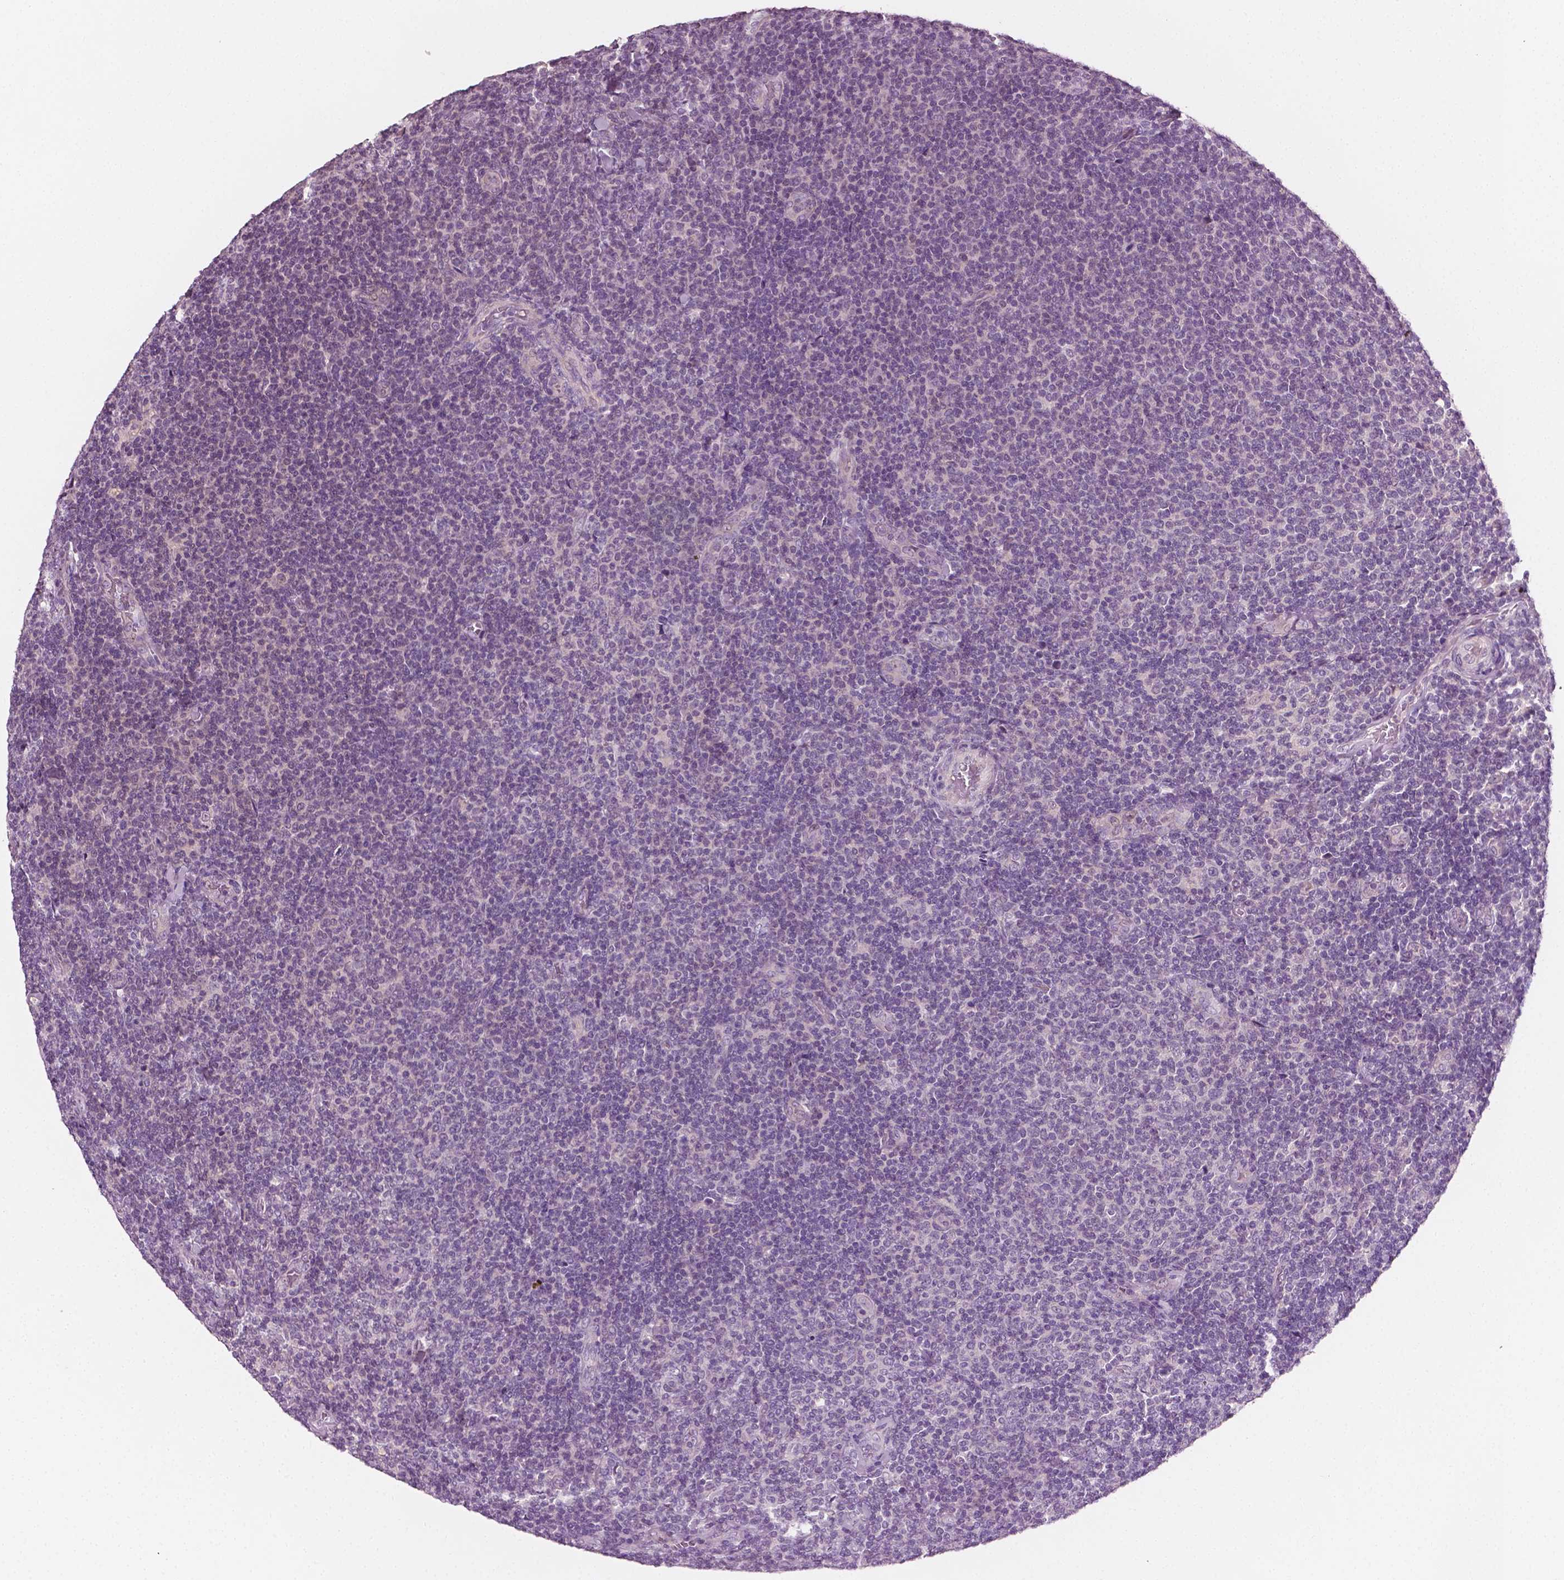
{"staining": {"intensity": "negative", "quantity": "none", "location": "none"}, "tissue": "lymphoma", "cell_type": "Tumor cells", "image_type": "cancer", "snomed": [{"axis": "morphology", "description": "Malignant lymphoma, non-Hodgkin's type, Low grade"}, {"axis": "topography", "description": "Lymph node"}], "caption": "Tumor cells show no significant staining in low-grade malignant lymphoma, non-Hodgkin's type. Brightfield microscopy of IHC stained with DAB (3,3'-diaminobenzidine) (brown) and hematoxylin (blue), captured at high magnification.", "gene": "PLA2R1", "patient": {"sex": "male", "age": 52}}